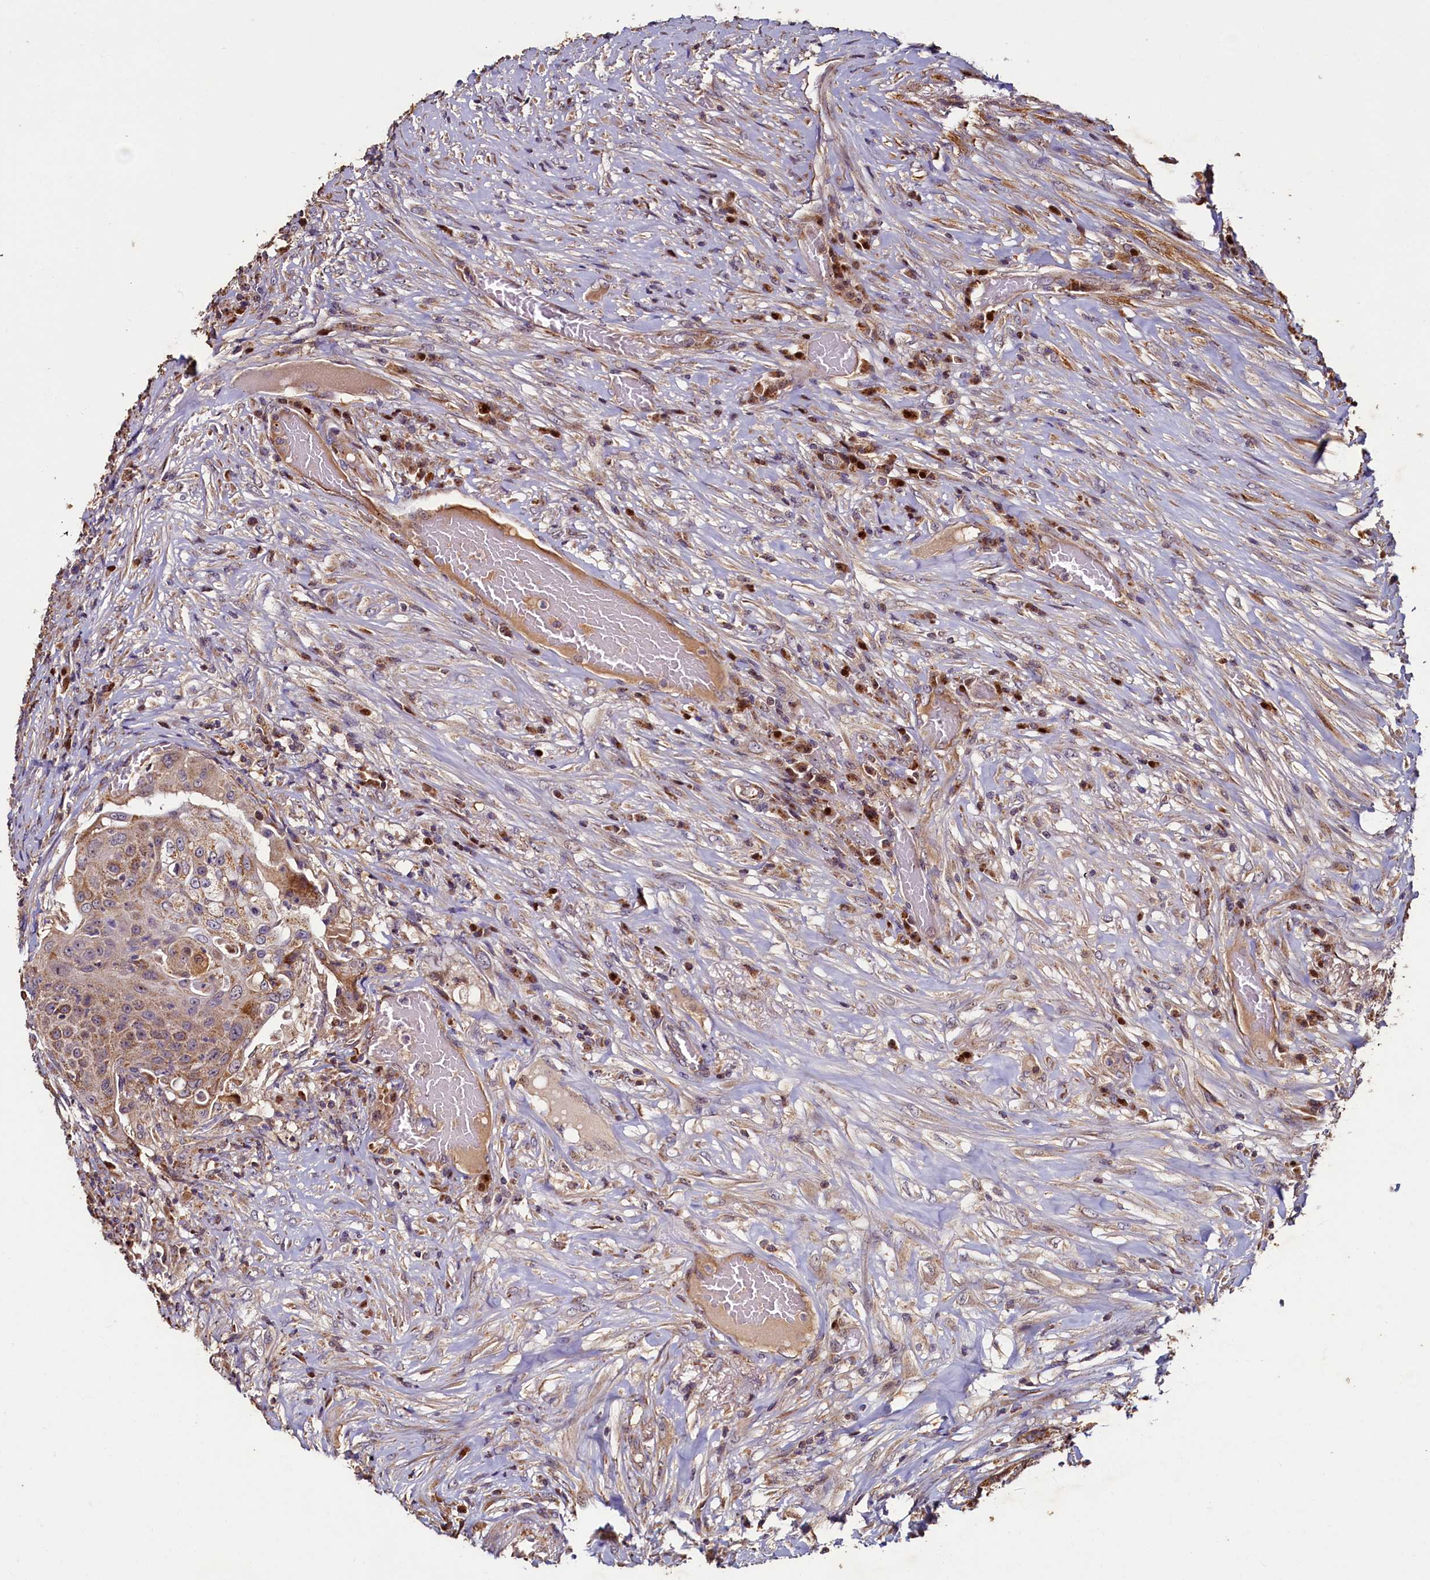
{"staining": {"intensity": "moderate", "quantity": "25%-75%", "location": "cytoplasmic/membranous"}, "tissue": "urothelial cancer", "cell_type": "Tumor cells", "image_type": "cancer", "snomed": [{"axis": "morphology", "description": "Urothelial carcinoma, High grade"}, {"axis": "topography", "description": "Urinary bladder"}], "caption": "Moderate cytoplasmic/membranous staining for a protein is identified in about 25%-75% of tumor cells of urothelial cancer using immunohistochemistry.", "gene": "NCKAP5L", "patient": {"sex": "female", "age": 63}}